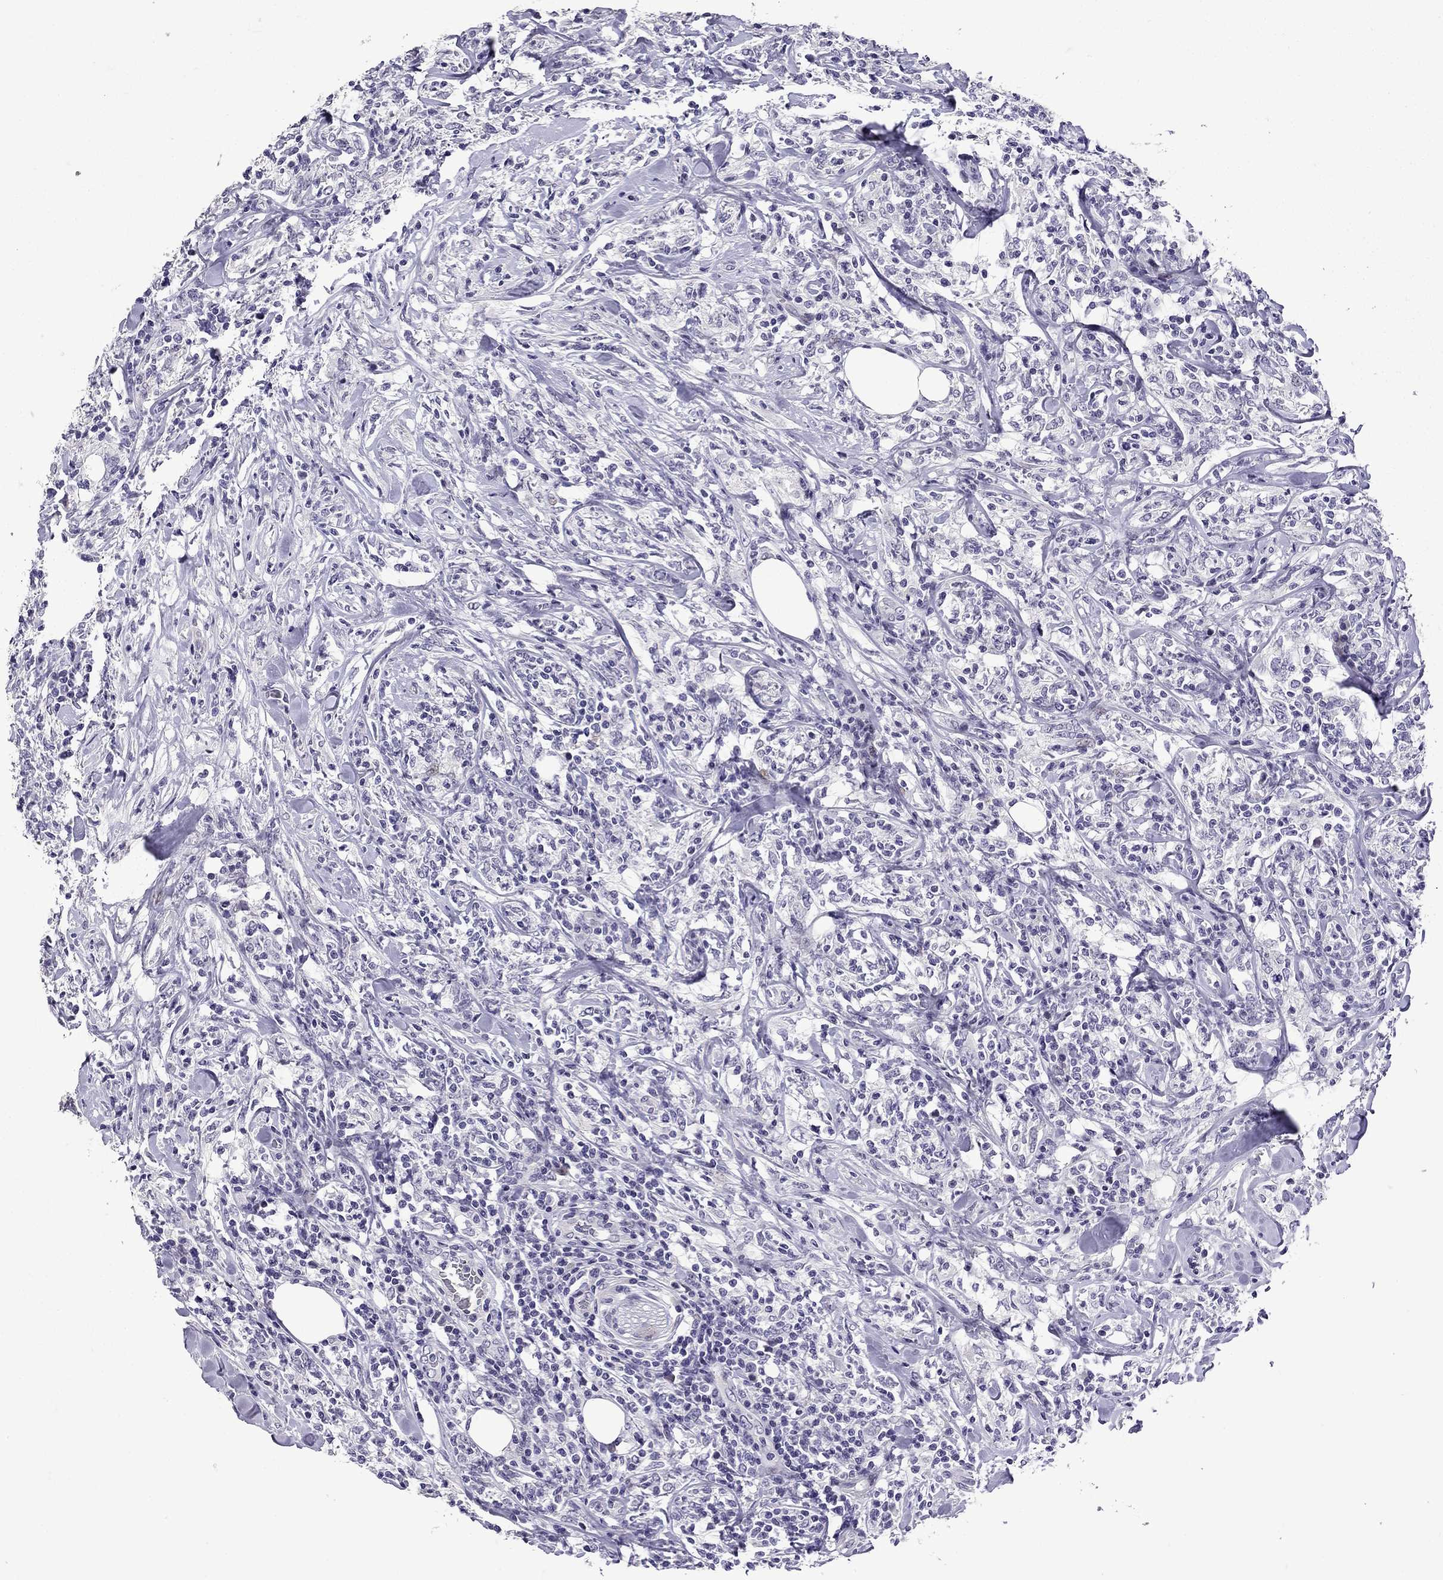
{"staining": {"intensity": "negative", "quantity": "none", "location": "none"}, "tissue": "lymphoma", "cell_type": "Tumor cells", "image_type": "cancer", "snomed": [{"axis": "morphology", "description": "Malignant lymphoma, non-Hodgkin's type, High grade"}, {"axis": "topography", "description": "Lymph node"}], "caption": "There is no significant expression in tumor cells of malignant lymphoma, non-Hodgkin's type (high-grade).", "gene": "TTN", "patient": {"sex": "female", "age": 84}}